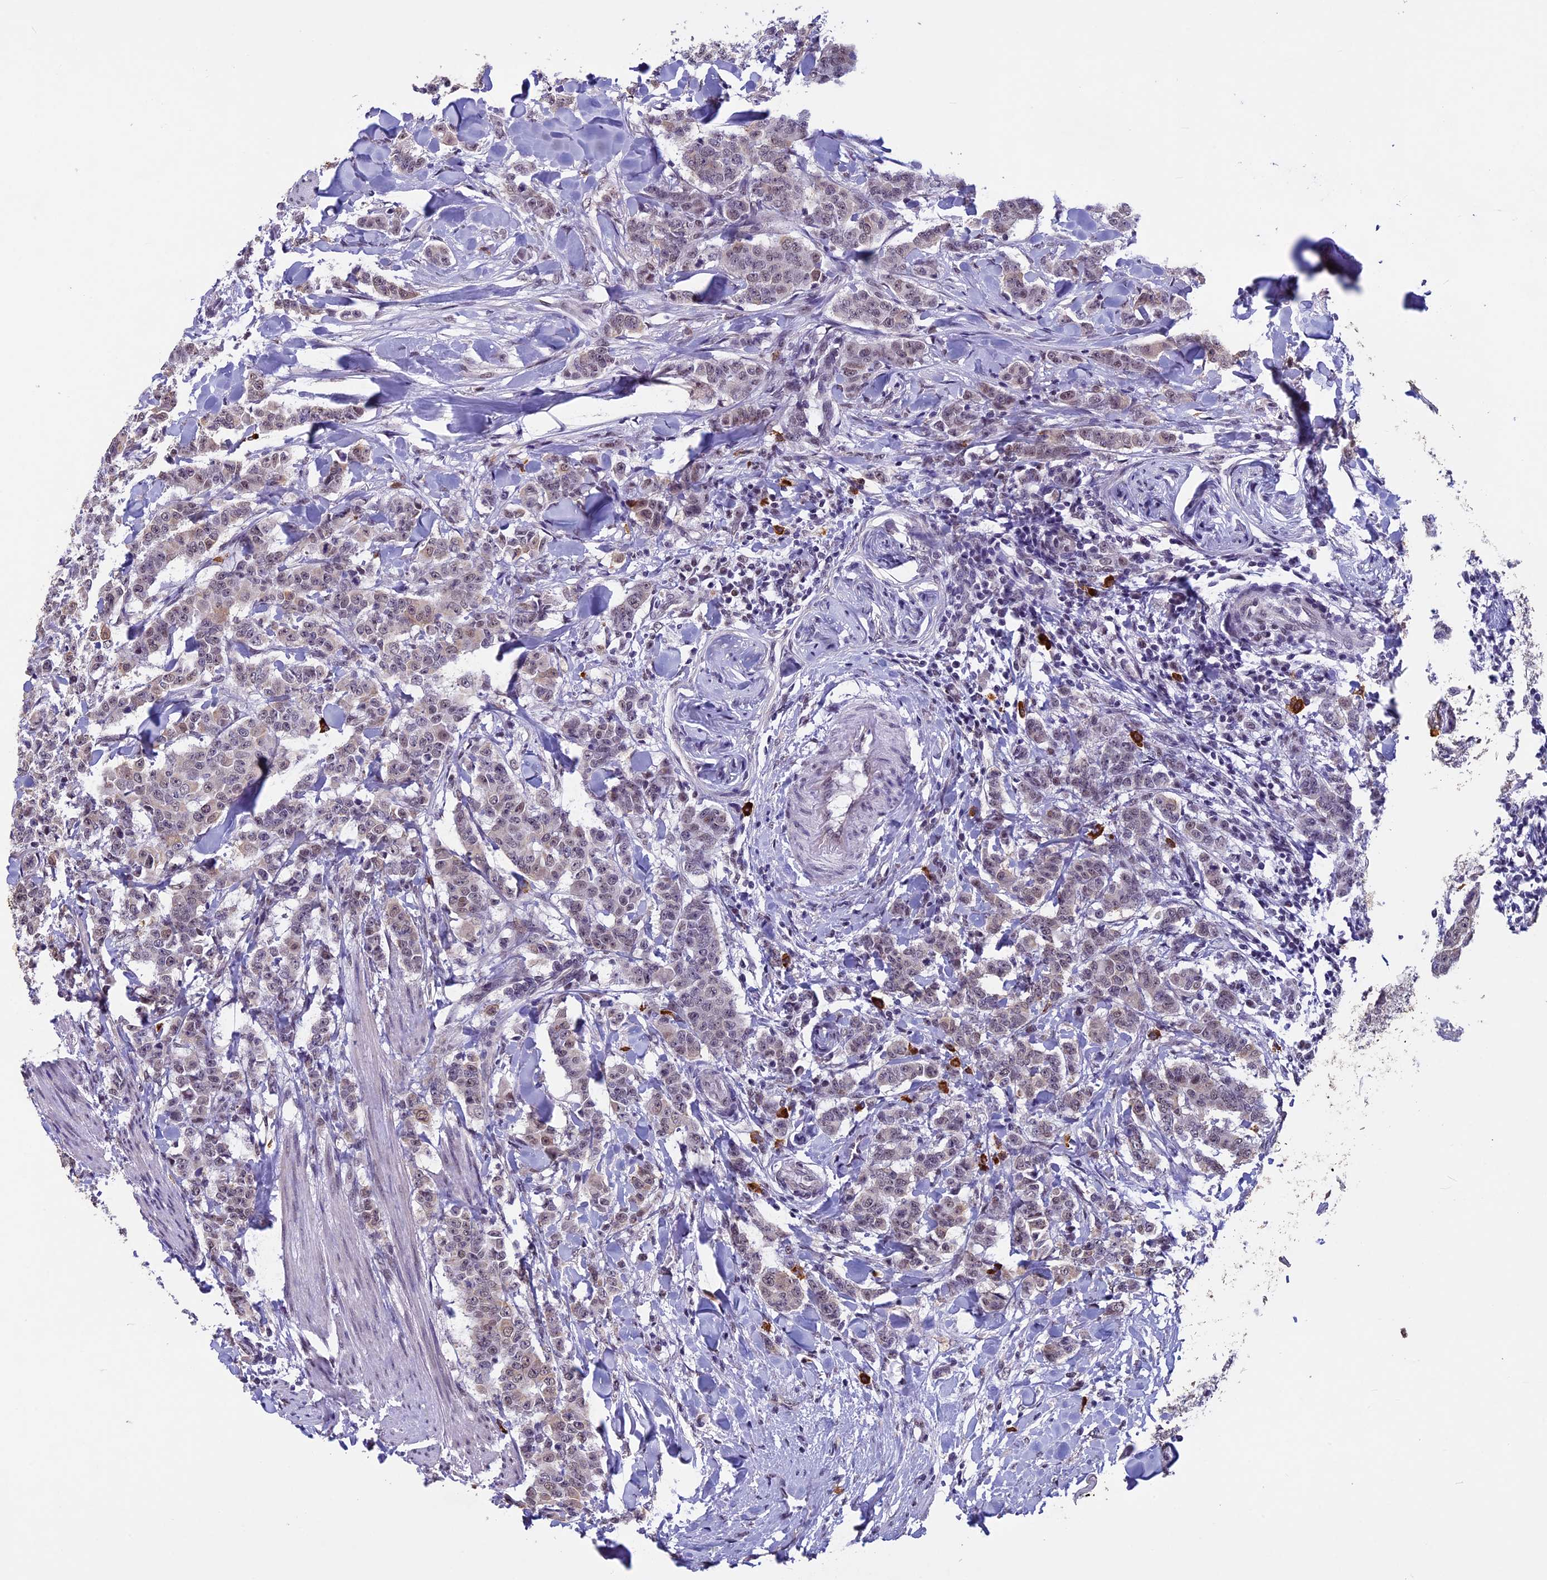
{"staining": {"intensity": "weak", "quantity": "25%-75%", "location": "cytoplasmic/membranous,nuclear"}, "tissue": "breast cancer", "cell_type": "Tumor cells", "image_type": "cancer", "snomed": [{"axis": "morphology", "description": "Duct carcinoma"}, {"axis": "topography", "description": "Breast"}], "caption": "High-magnification brightfield microscopy of breast infiltrating ductal carcinoma stained with DAB (brown) and counterstained with hematoxylin (blue). tumor cells exhibit weak cytoplasmic/membranous and nuclear staining is seen in approximately25%-75% of cells. (DAB (3,3'-diaminobenzidine) IHC, brown staining for protein, blue staining for nuclei).", "gene": "RNF40", "patient": {"sex": "female", "age": 40}}